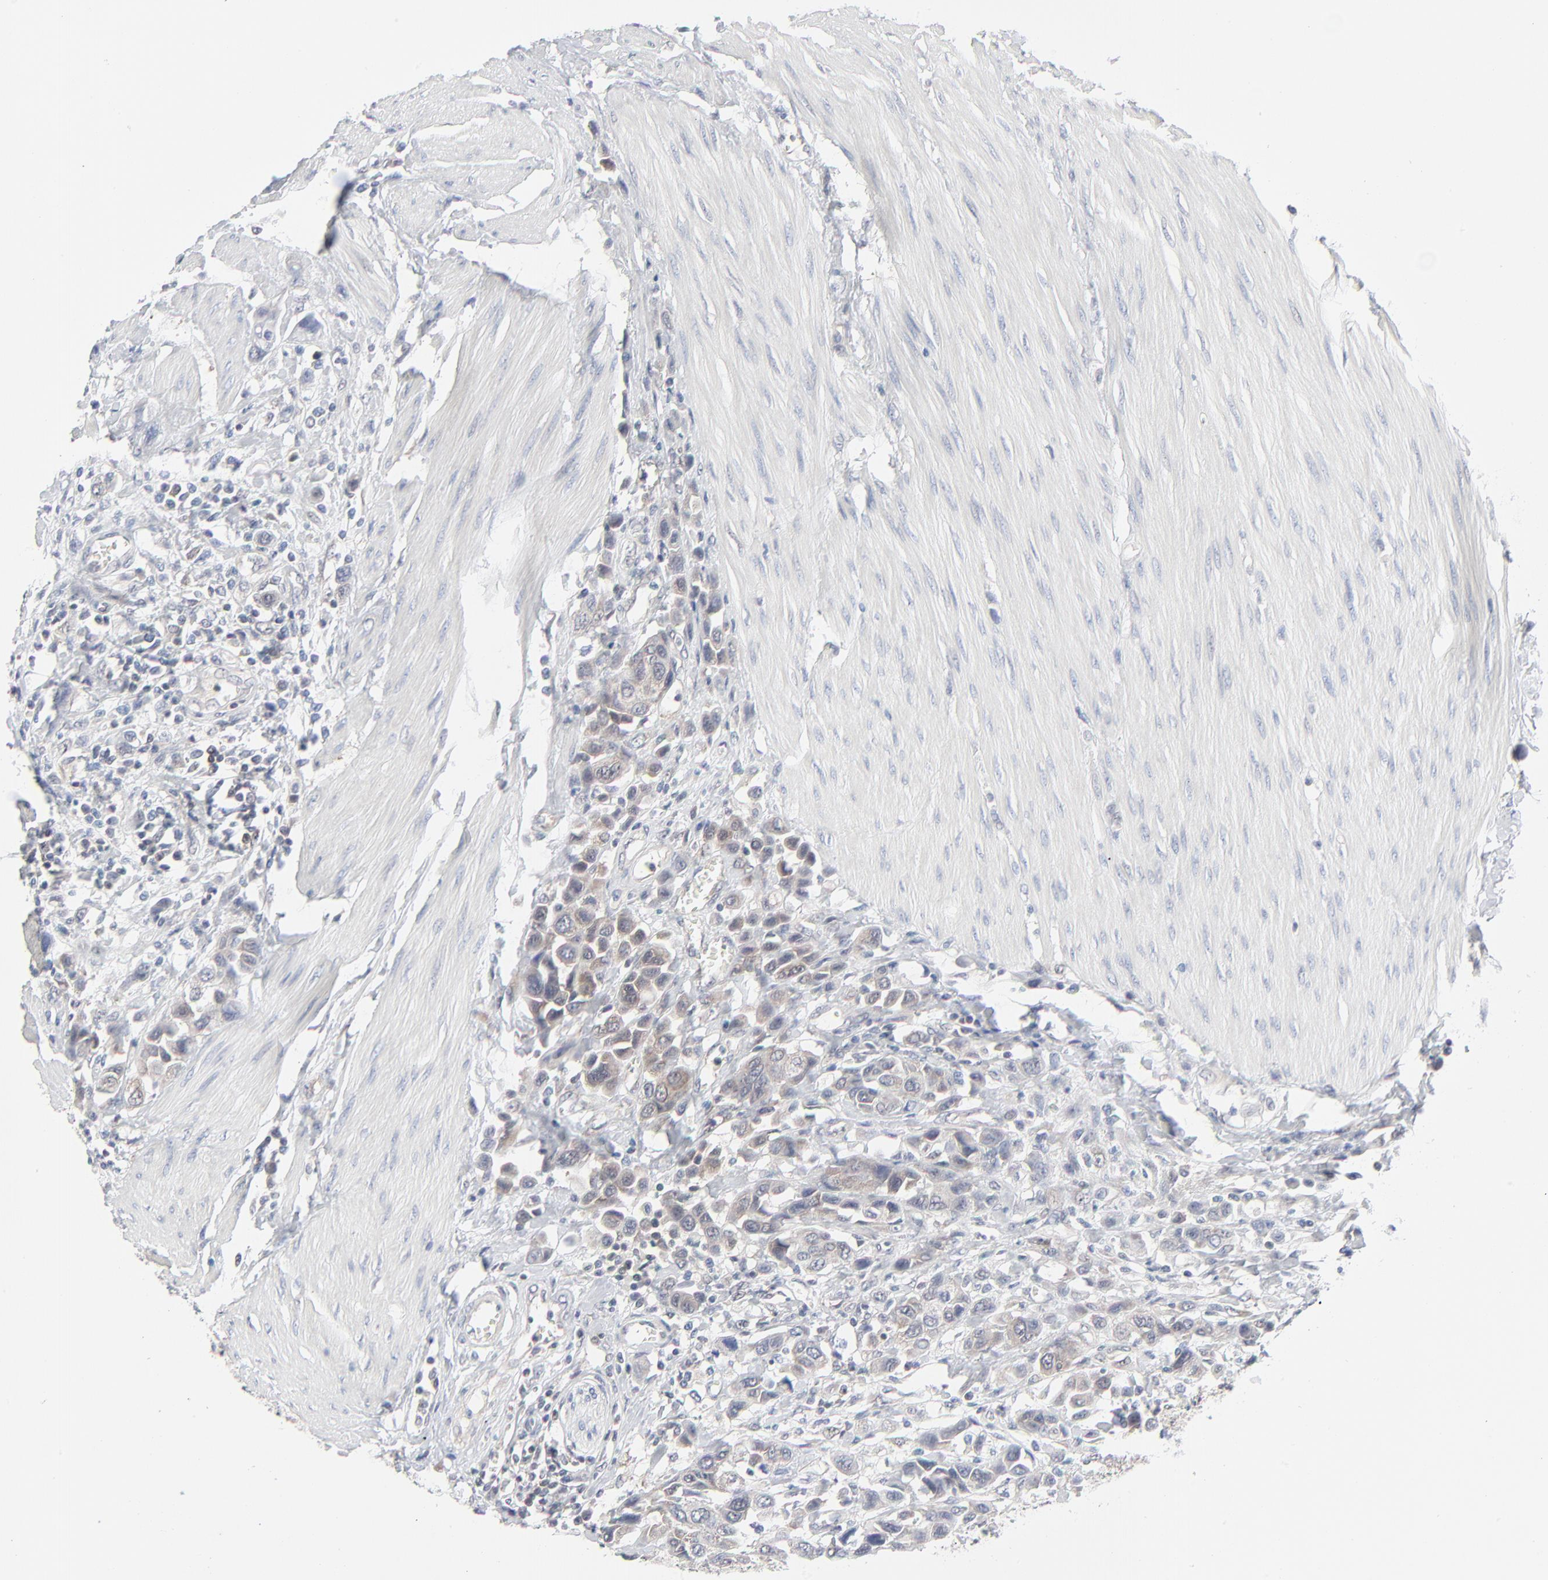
{"staining": {"intensity": "weak", "quantity": "25%-75%", "location": "cytoplasmic/membranous"}, "tissue": "urothelial cancer", "cell_type": "Tumor cells", "image_type": "cancer", "snomed": [{"axis": "morphology", "description": "Urothelial carcinoma, High grade"}, {"axis": "topography", "description": "Urinary bladder"}], "caption": "The micrograph shows a brown stain indicating the presence of a protein in the cytoplasmic/membranous of tumor cells in high-grade urothelial carcinoma.", "gene": "RPS6KB1", "patient": {"sex": "male", "age": 50}}